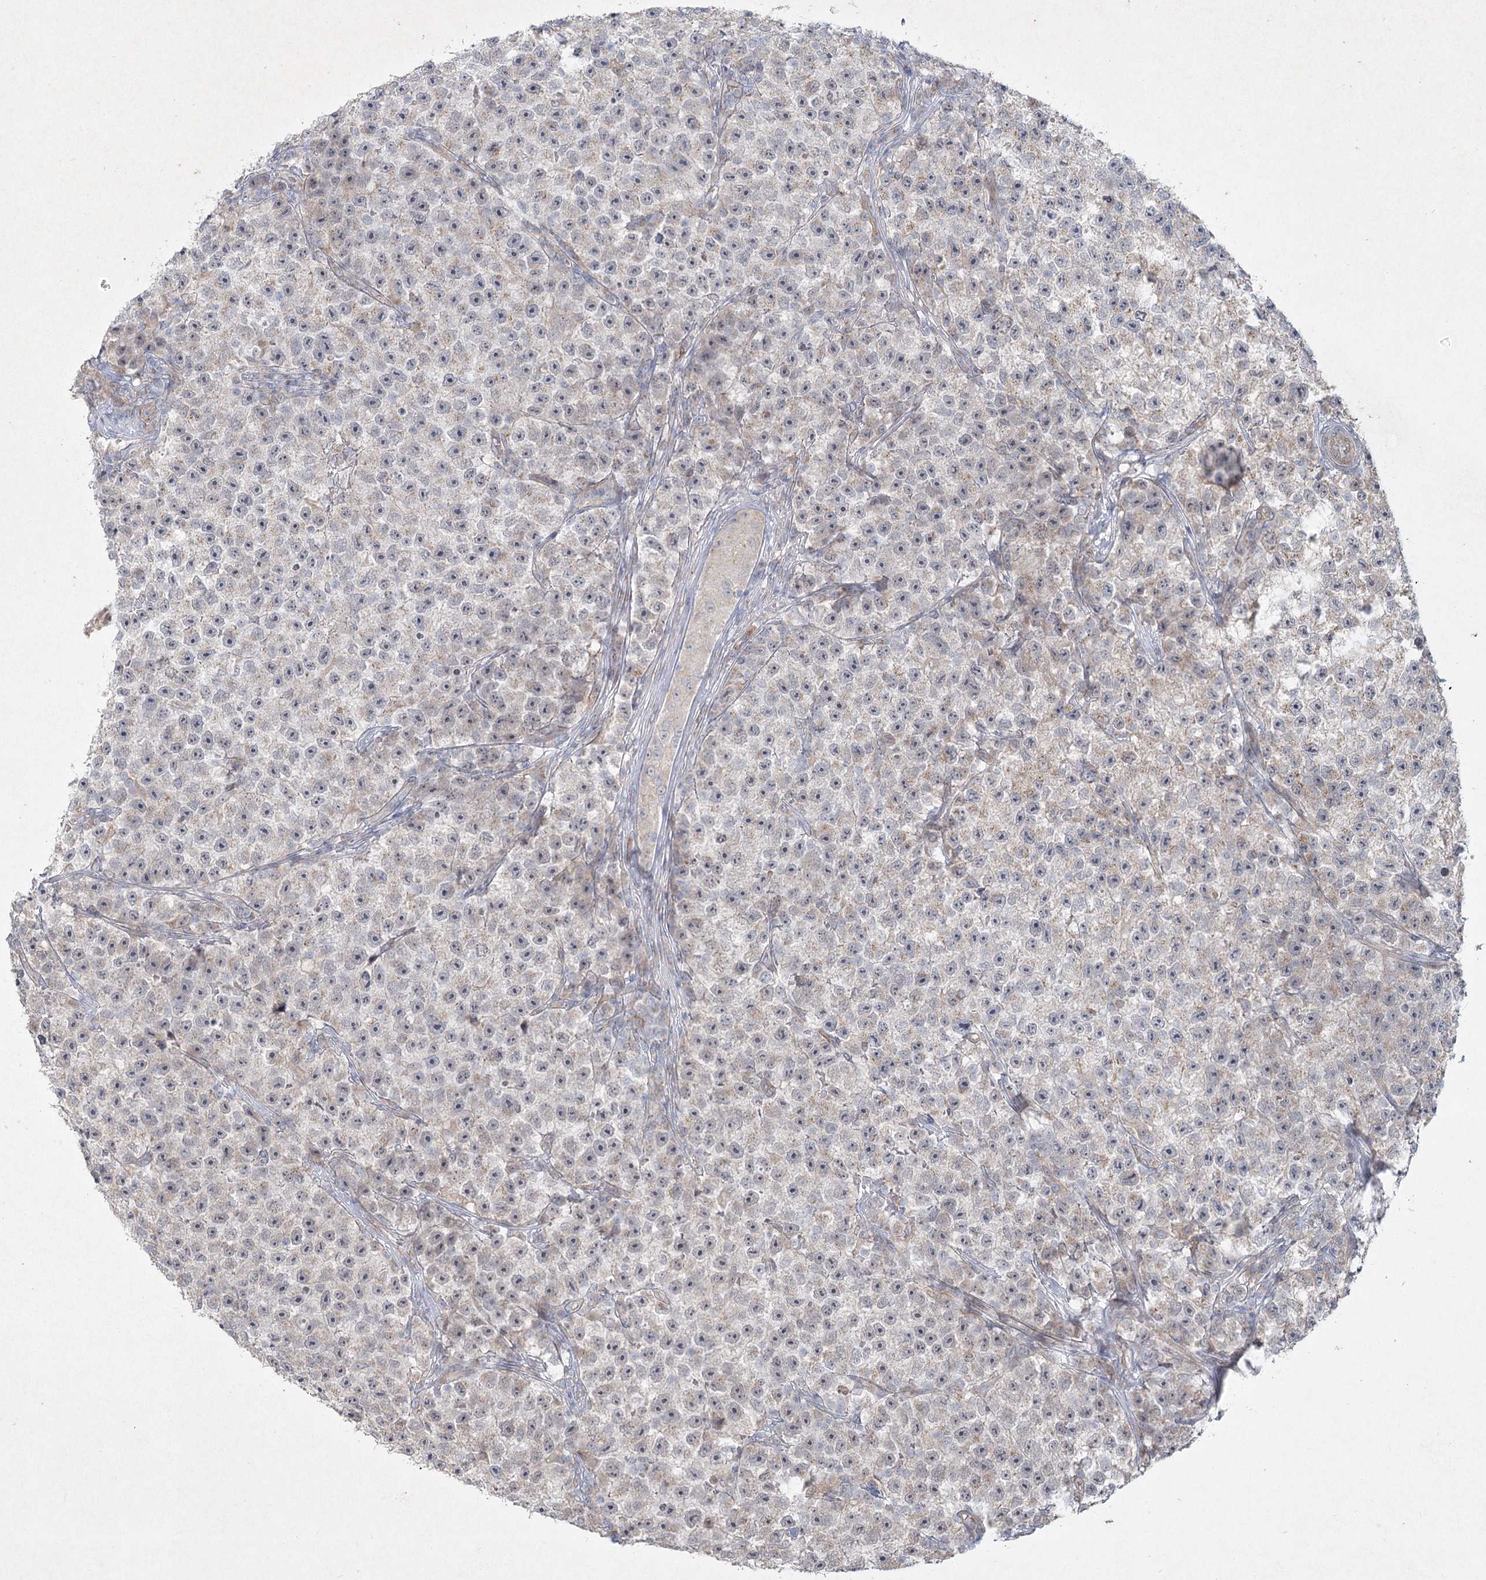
{"staining": {"intensity": "negative", "quantity": "none", "location": "none"}, "tissue": "testis cancer", "cell_type": "Tumor cells", "image_type": "cancer", "snomed": [{"axis": "morphology", "description": "Seminoma, NOS"}, {"axis": "topography", "description": "Testis"}], "caption": "Protein analysis of testis seminoma displays no significant expression in tumor cells.", "gene": "LRP2BP", "patient": {"sex": "male", "age": 22}}